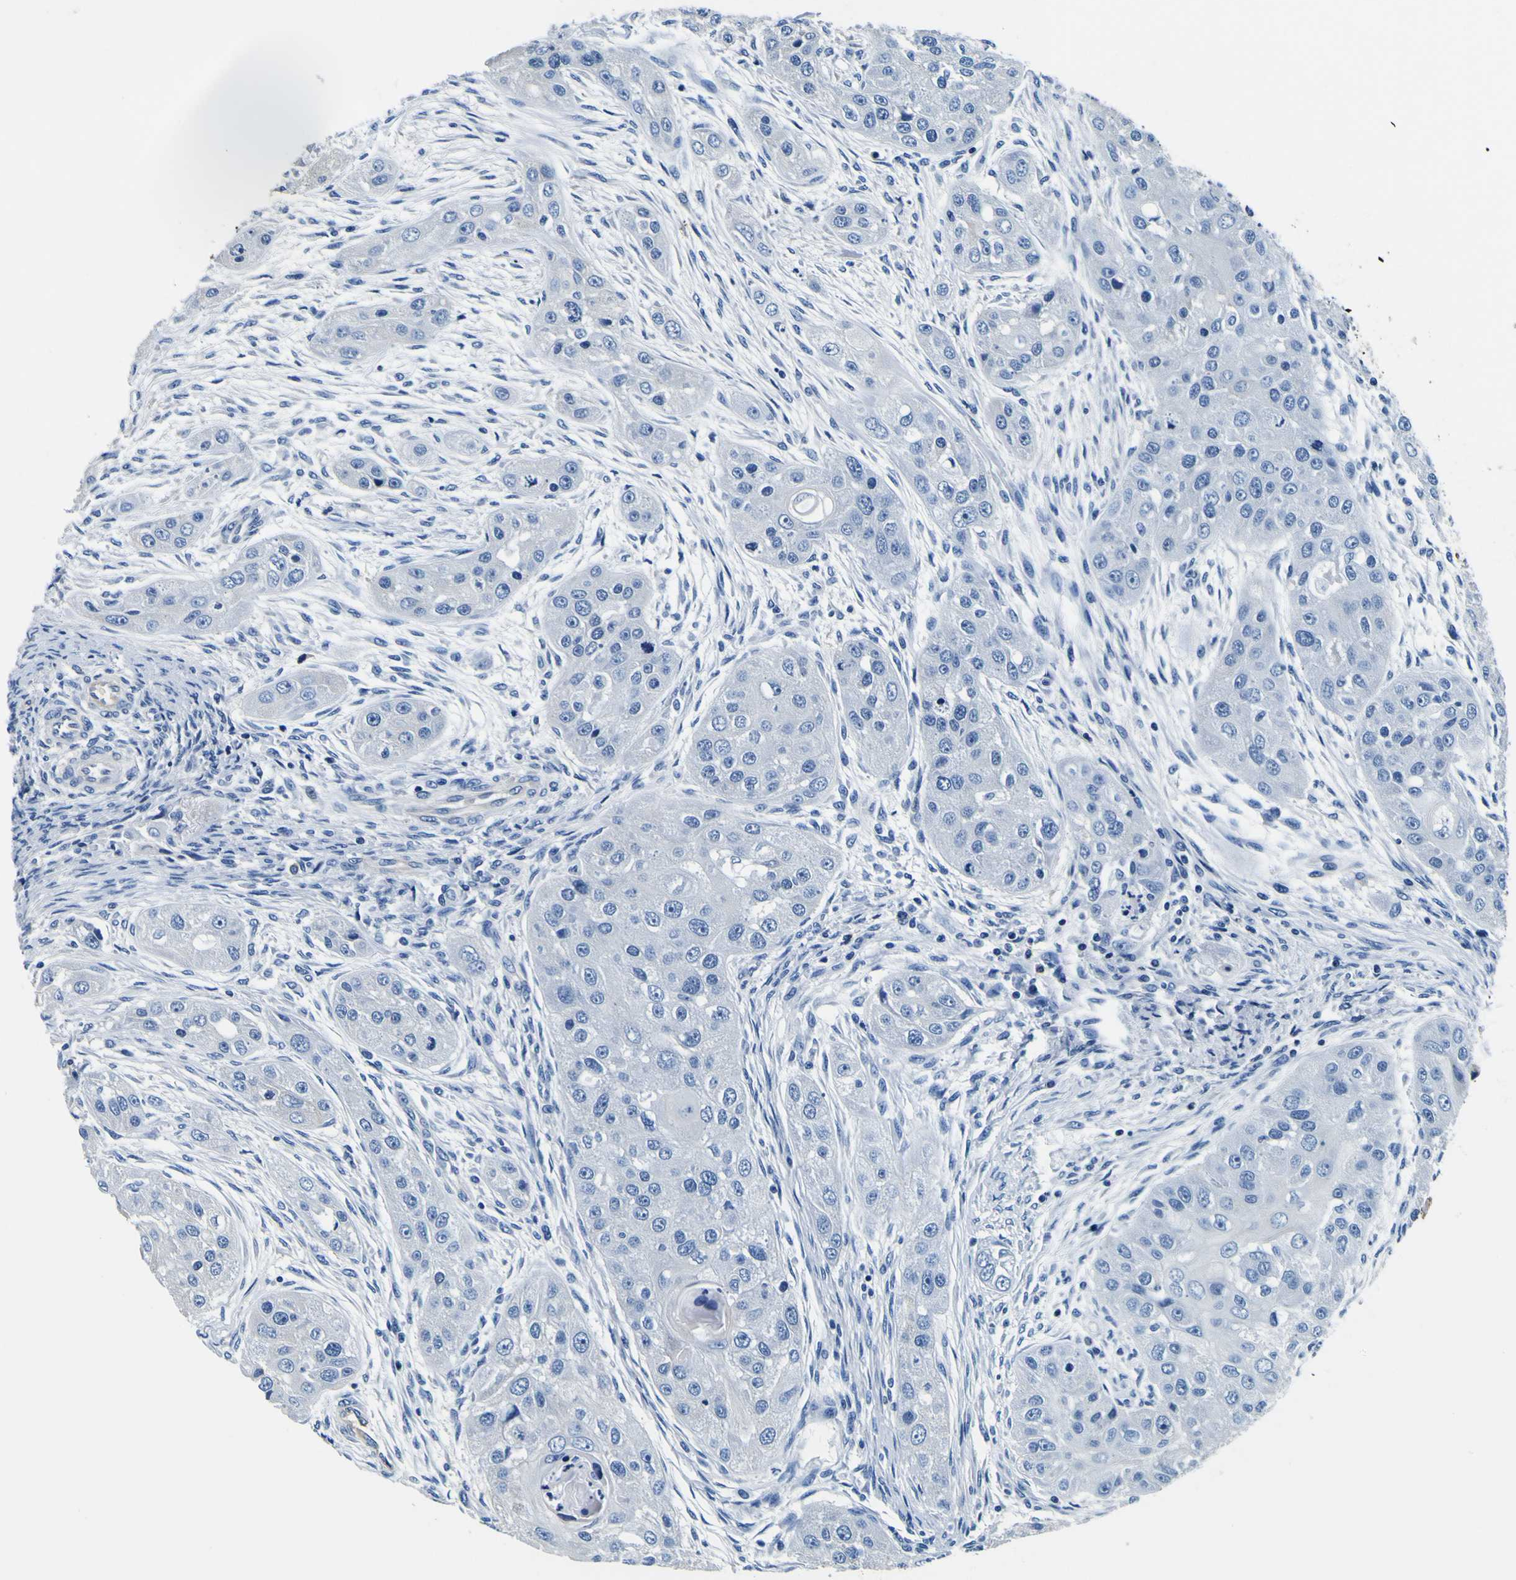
{"staining": {"intensity": "negative", "quantity": "none", "location": "none"}, "tissue": "head and neck cancer", "cell_type": "Tumor cells", "image_type": "cancer", "snomed": [{"axis": "morphology", "description": "Normal tissue, NOS"}, {"axis": "morphology", "description": "Squamous cell carcinoma, NOS"}, {"axis": "topography", "description": "Skeletal muscle"}, {"axis": "topography", "description": "Head-Neck"}], "caption": "IHC image of neoplastic tissue: human squamous cell carcinoma (head and neck) stained with DAB displays no significant protein positivity in tumor cells.", "gene": "TUBA1B", "patient": {"sex": "male", "age": 51}}